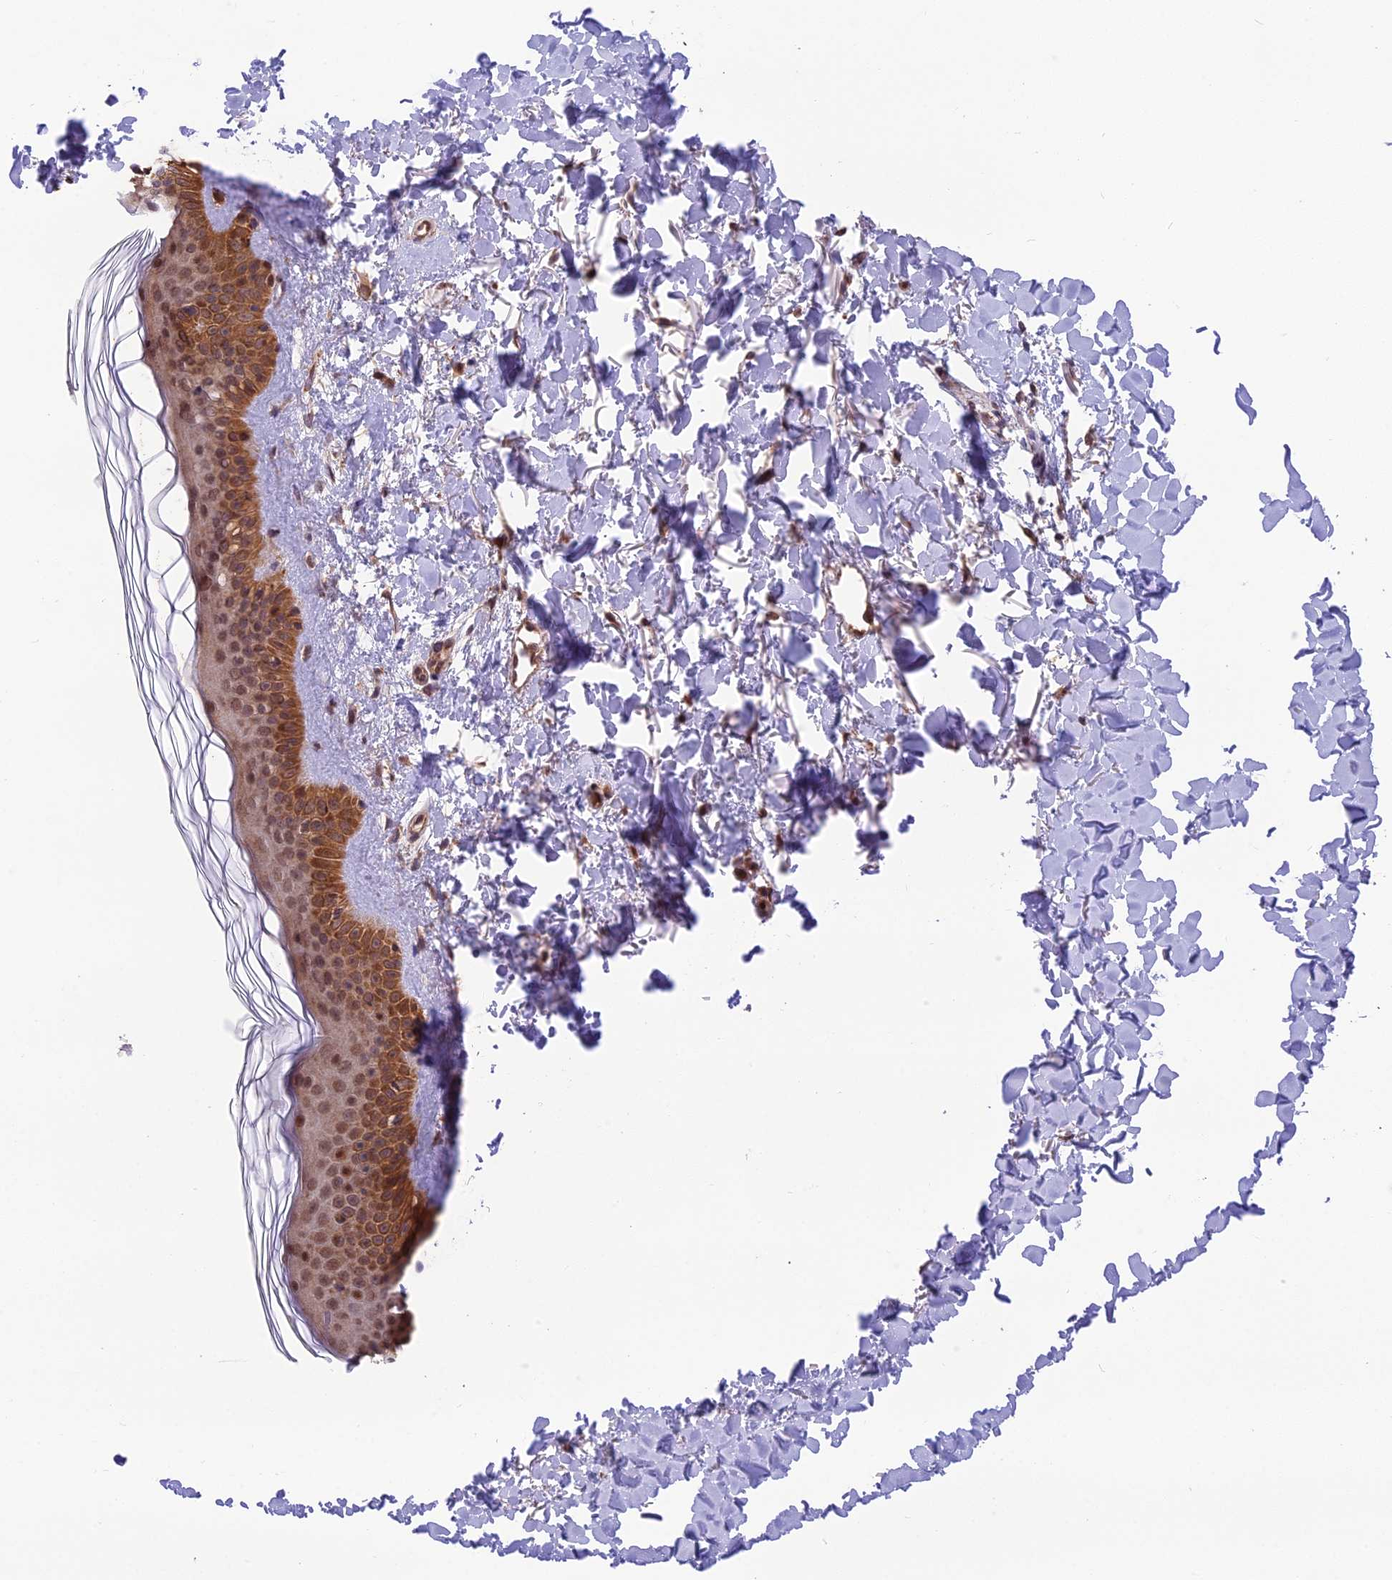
{"staining": {"intensity": "moderate", "quantity": ">75%", "location": "cytoplasmic/membranous,nuclear"}, "tissue": "skin", "cell_type": "Fibroblasts", "image_type": "normal", "snomed": [{"axis": "morphology", "description": "Normal tissue, NOS"}, {"axis": "topography", "description": "Skin"}], "caption": "Protein analysis of benign skin shows moderate cytoplasmic/membranous,nuclear expression in about >75% of fibroblasts. (IHC, brightfield microscopy, high magnification).", "gene": "CYP2R1", "patient": {"sex": "female", "age": 58}}